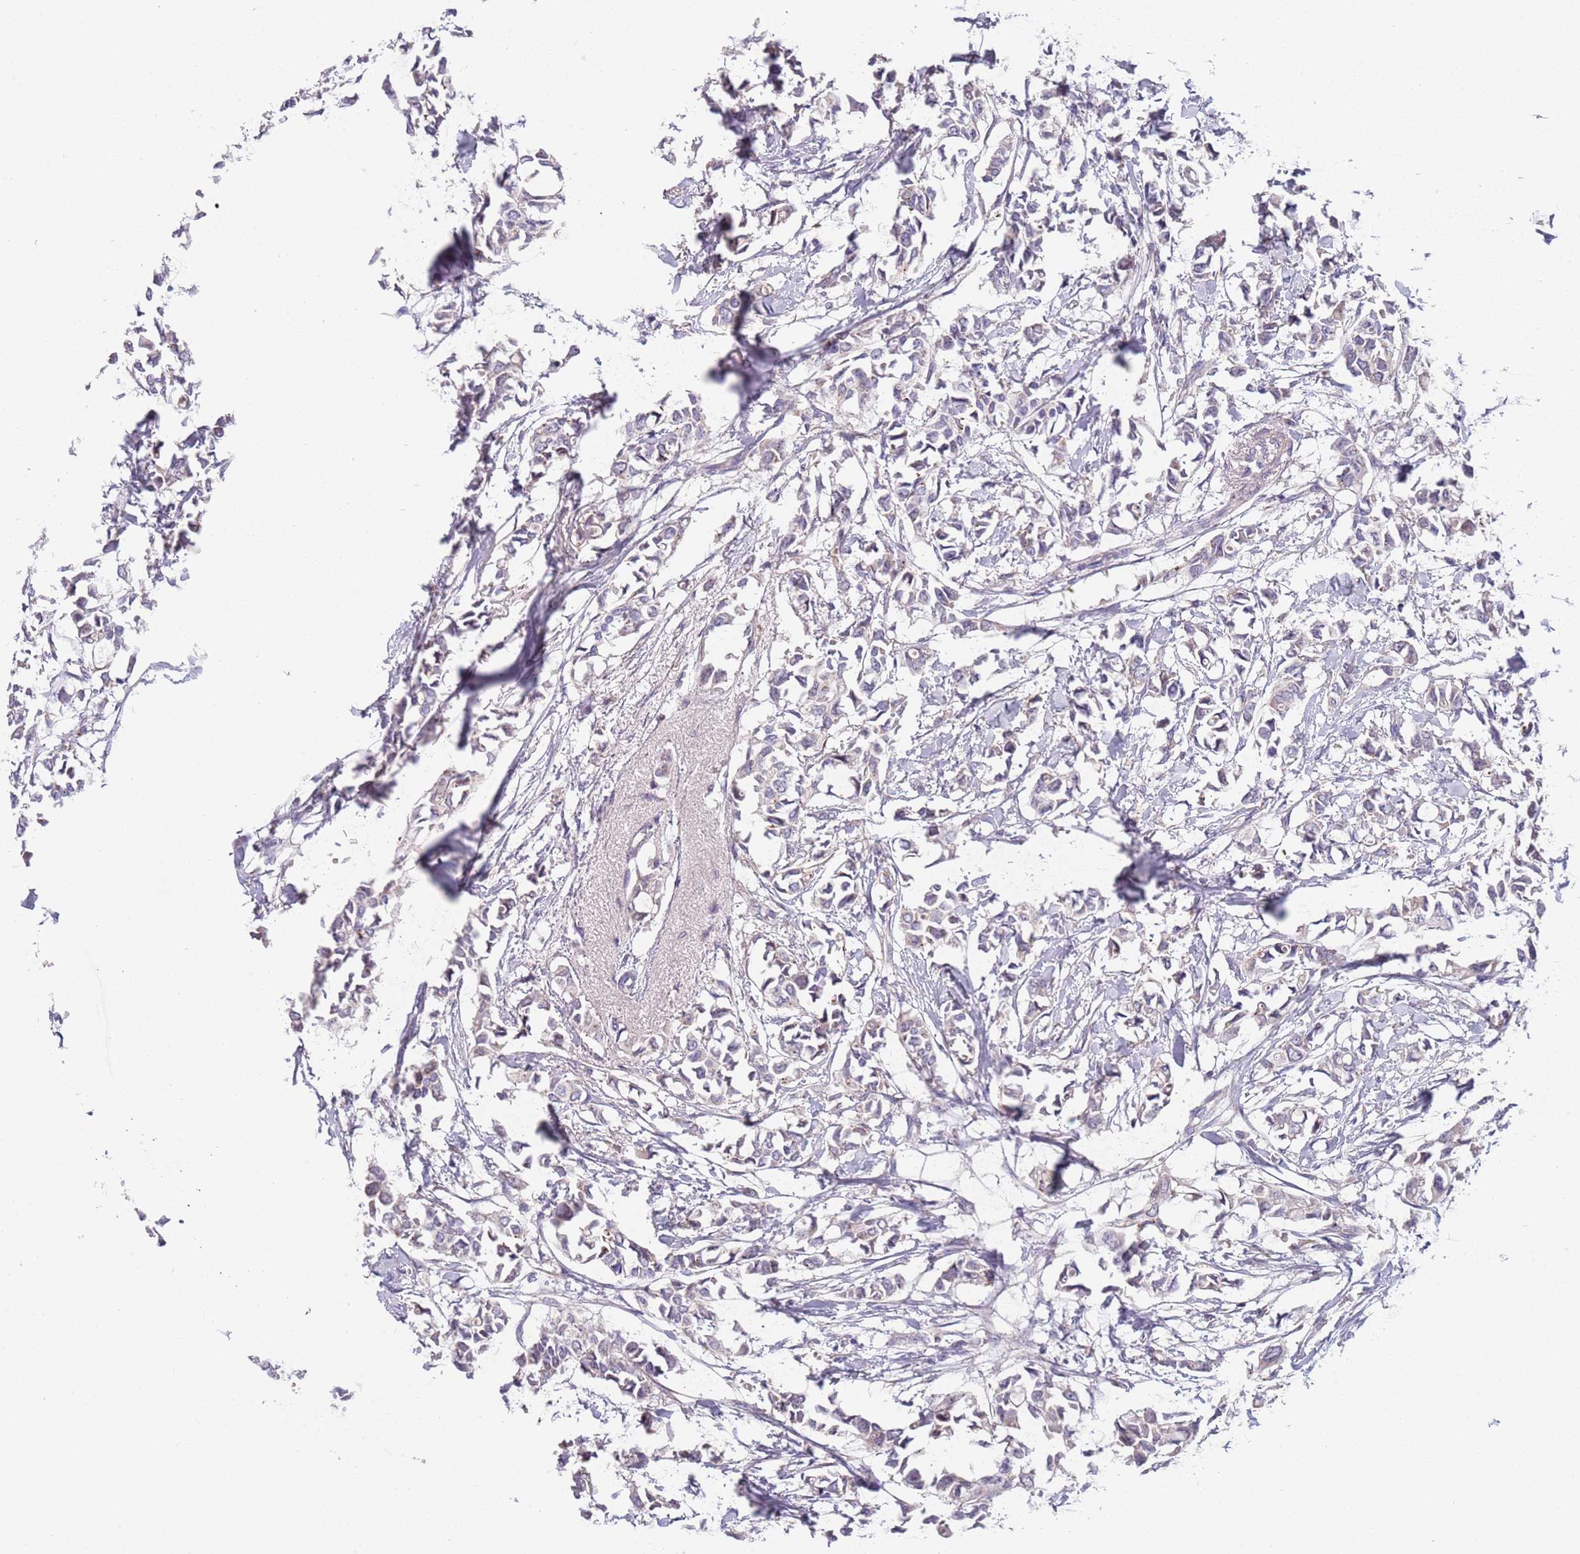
{"staining": {"intensity": "negative", "quantity": "none", "location": "none"}, "tissue": "breast cancer", "cell_type": "Tumor cells", "image_type": "cancer", "snomed": [{"axis": "morphology", "description": "Duct carcinoma"}, {"axis": "topography", "description": "Breast"}], "caption": "Breast intraductal carcinoma was stained to show a protein in brown. There is no significant expression in tumor cells. (DAB IHC, high magnification).", "gene": "MAN1C1", "patient": {"sex": "female", "age": 41}}